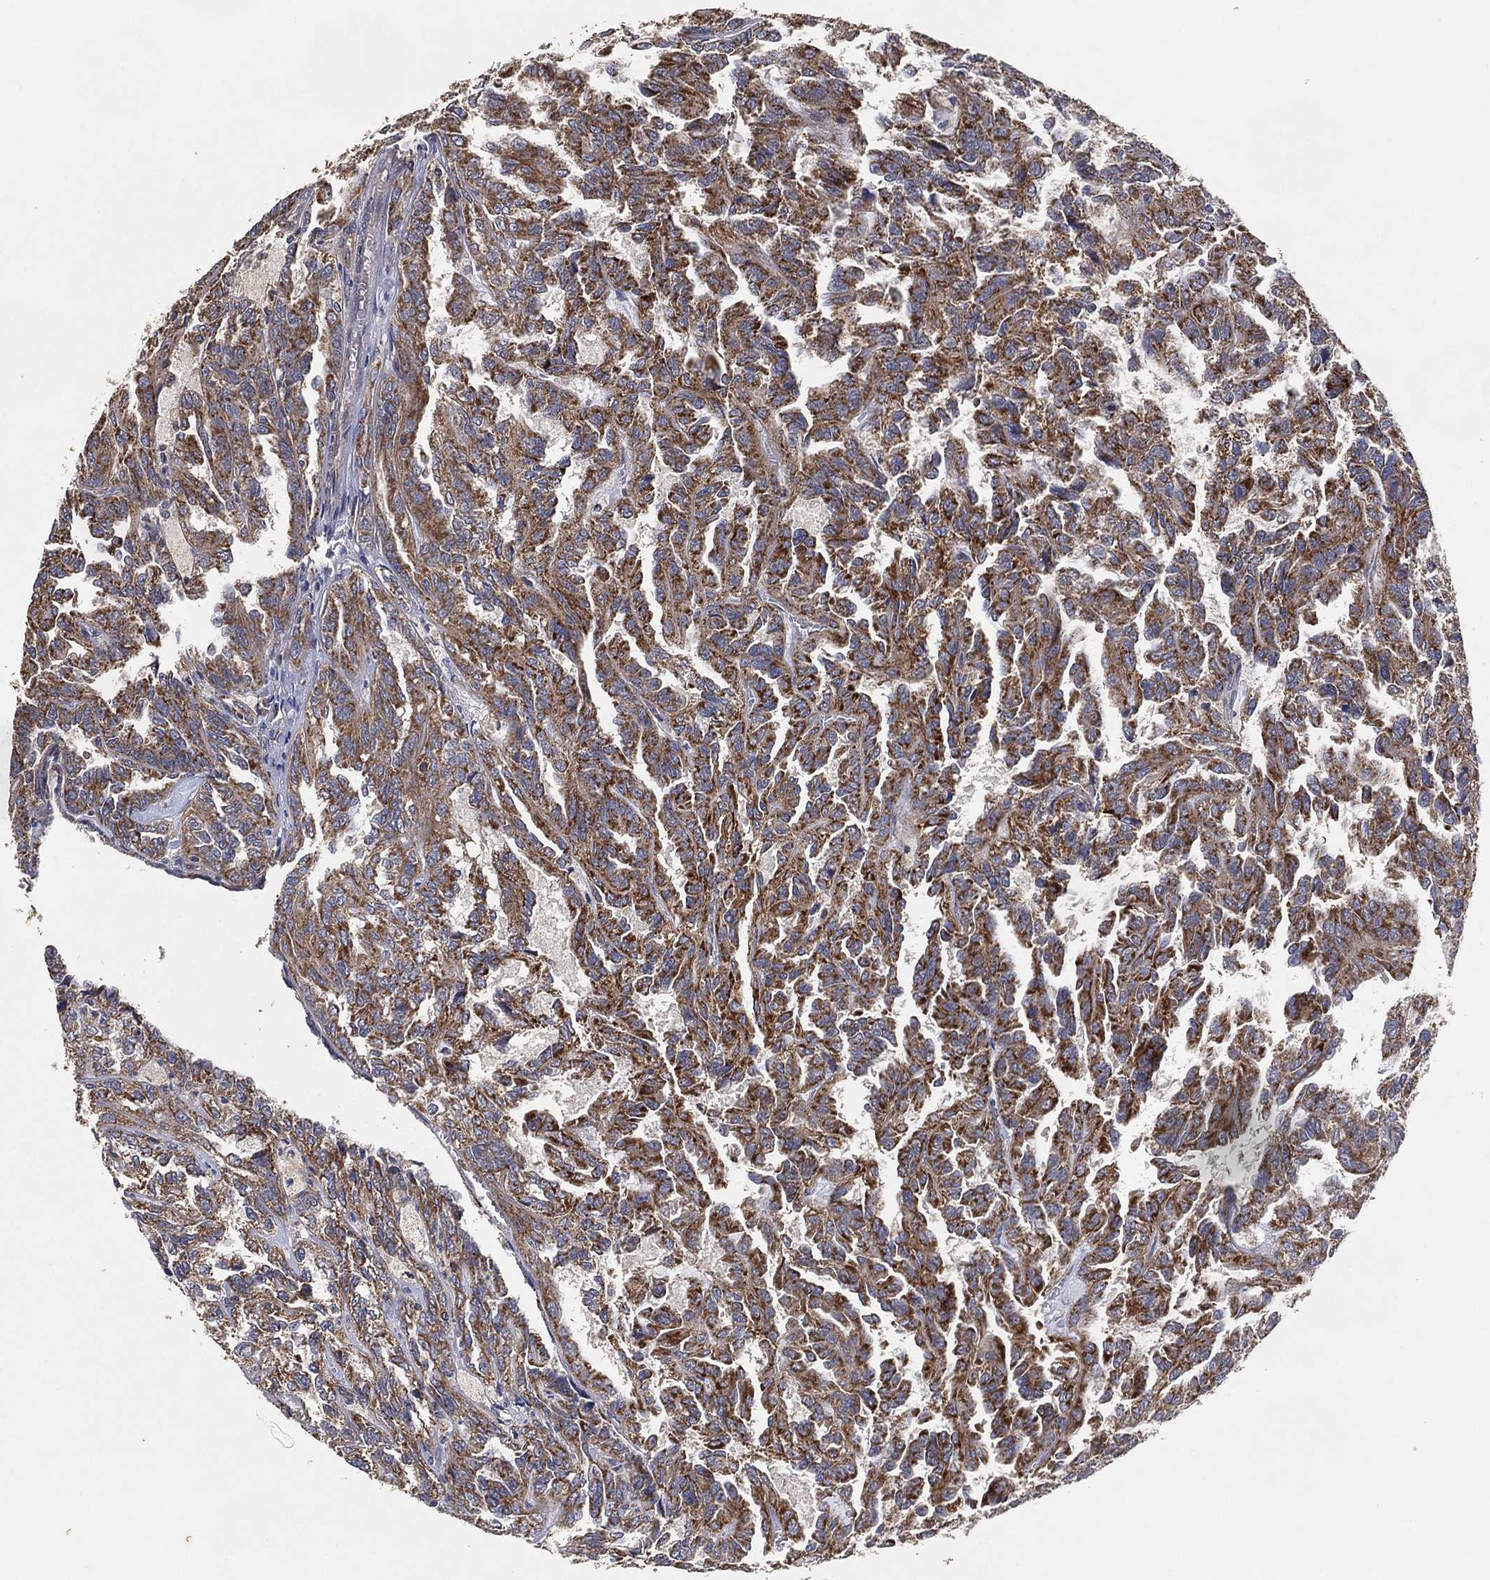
{"staining": {"intensity": "moderate", "quantity": "25%-75%", "location": "cytoplasmic/membranous"}, "tissue": "renal cancer", "cell_type": "Tumor cells", "image_type": "cancer", "snomed": [{"axis": "morphology", "description": "Adenocarcinoma, NOS"}, {"axis": "topography", "description": "Kidney"}], "caption": "Tumor cells reveal medium levels of moderate cytoplasmic/membranous positivity in about 25%-75% of cells in human renal cancer (adenocarcinoma). The staining was performed using DAB (3,3'-diaminobenzidine) to visualize the protein expression in brown, while the nuclei were stained in blue with hematoxylin (Magnification: 20x).", "gene": "LIMD1", "patient": {"sex": "male", "age": 79}}